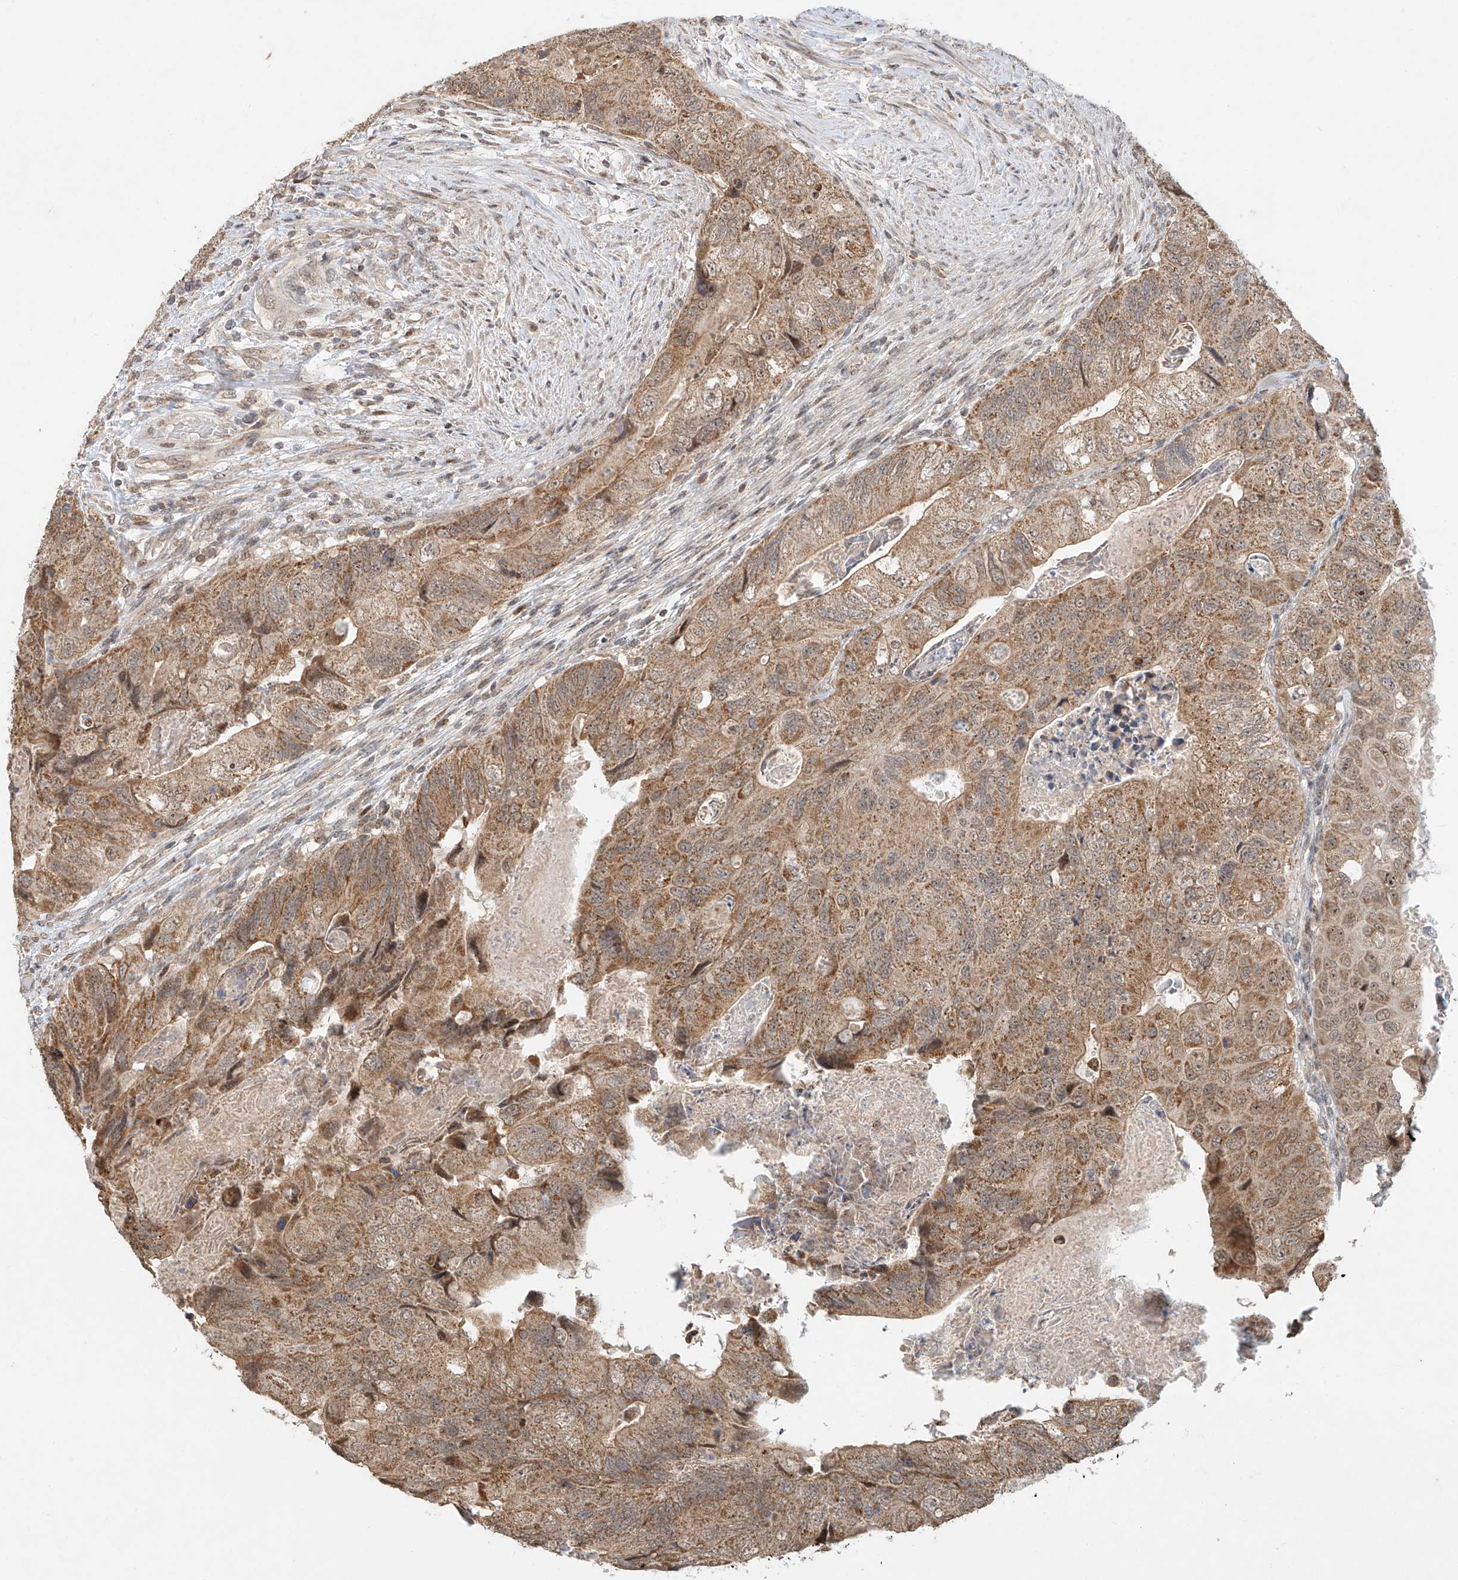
{"staining": {"intensity": "moderate", "quantity": ">75%", "location": "cytoplasmic/membranous"}, "tissue": "colorectal cancer", "cell_type": "Tumor cells", "image_type": "cancer", "snomed": [{"axis": "morphology", "description": "Adenocarcinoma, NOS"}, {"axis": "topography", "description": "Rectum"}], "caption": "Colorectal adenocarcinoma stained for a protein demonstrates moderate cytoplasmic/membranous positivity in tumor cells.", "gene": "SYTL3", "patient": {"sex": "male", "age": 63}}